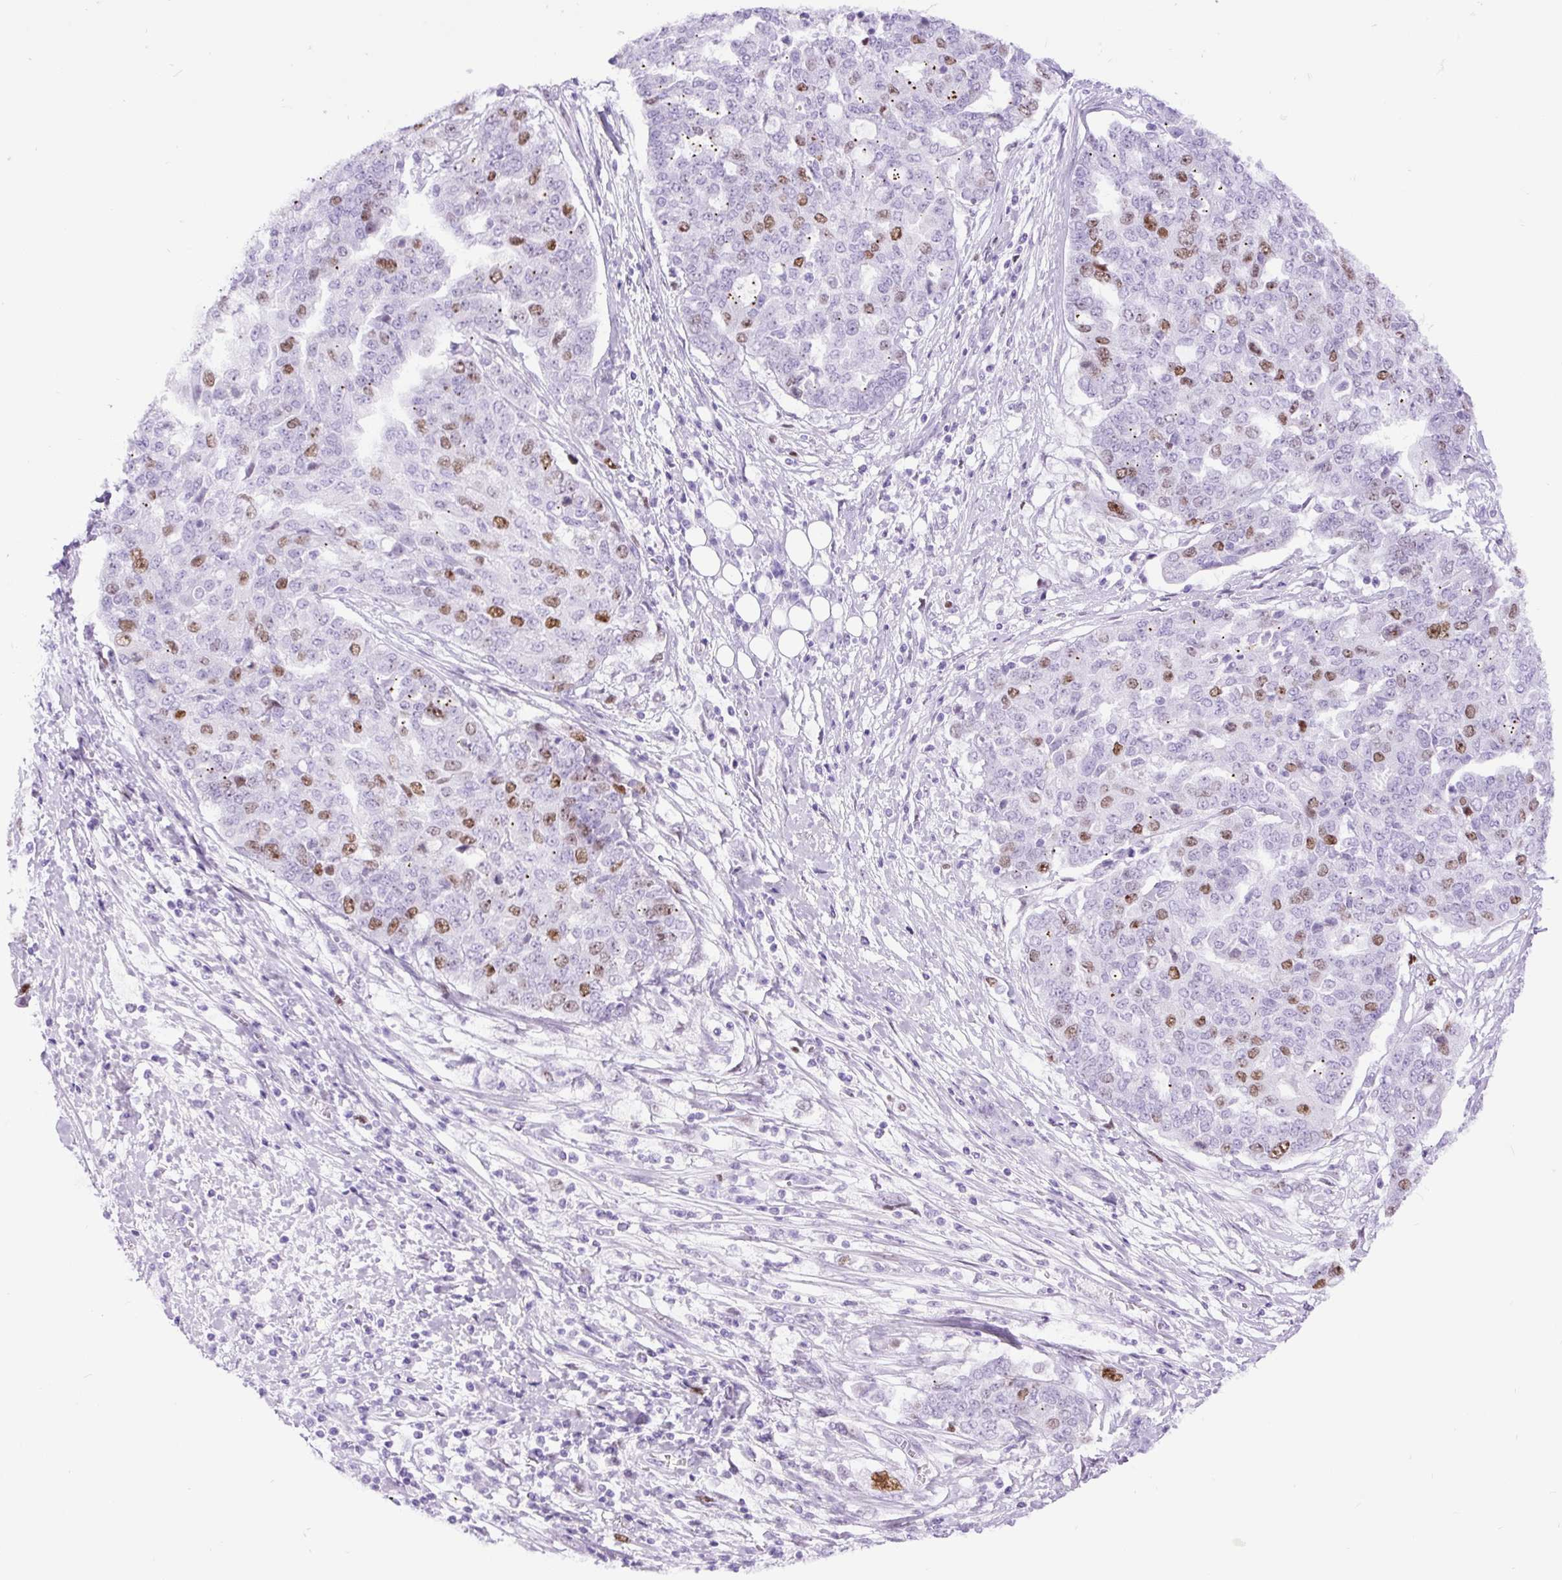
{"staining": {"intensity": "moderate", "quantity": "<25%", "location": "nuclear"}, "tissue": "ovarian cancer", "cell_type": "Tumor cells", "image_type": "cancer", "snomed": [{"axis": "morphology", "description": "Cystadenocarcinoma, serous, NOS"}, {"axis": "topography", "description": "Soft tissue"}, {"axis": "topography", "description": "Ovary"}], "caption": "Protein staining of ovarian cancer (serous cystadenocarcinoma) tissue displays moderate nuclear positivity in about <25% of tumor cells. The protein is shown in brown color, while the nuclei are stained blue.", "gene": "RACGAP1", "patient": {"sex": "female", "age": 57}}